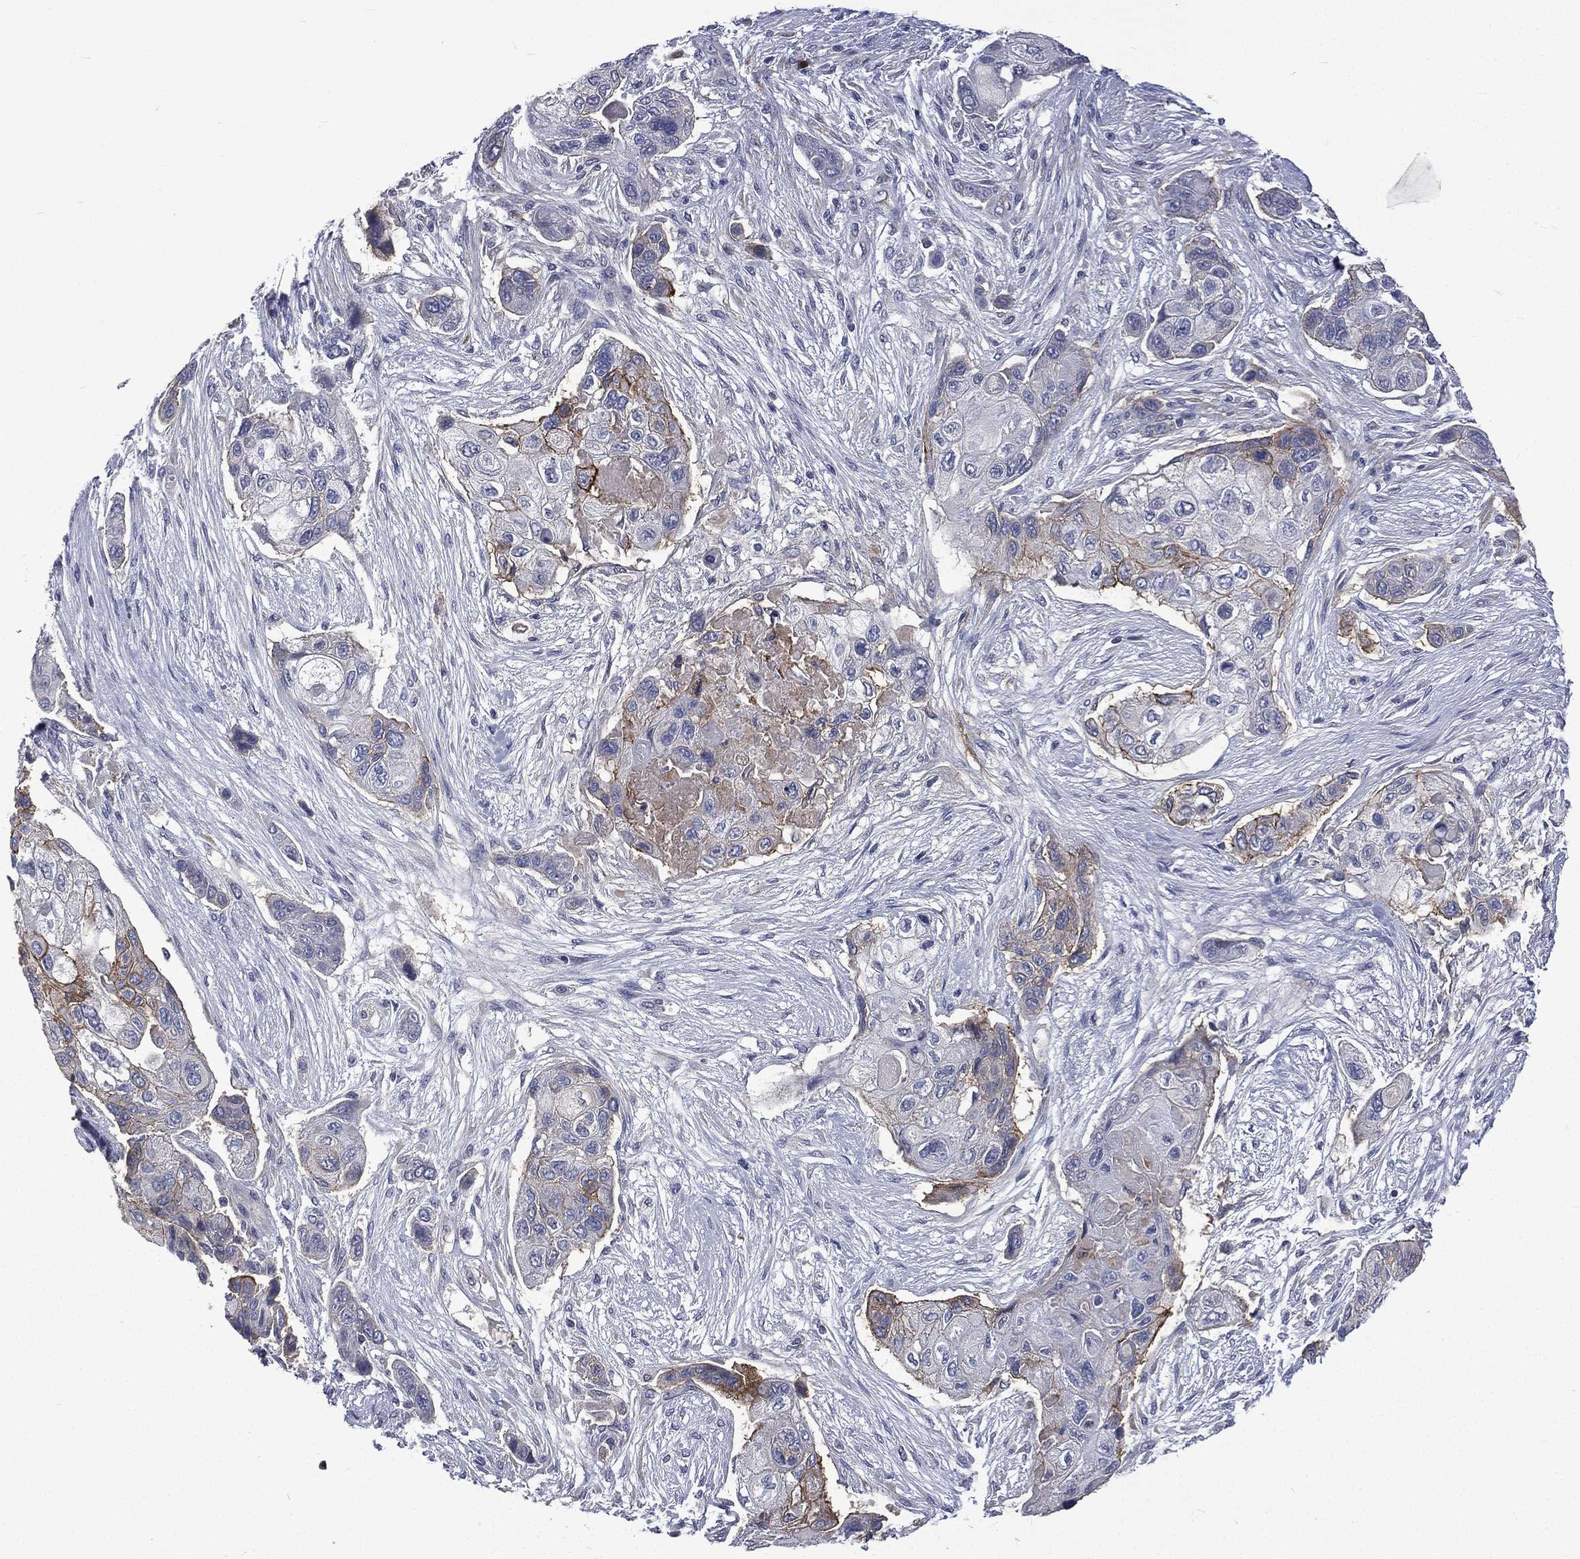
{"staining": {"intensity": "strong", "quantity": "<25%", "location": "cytoplasmic/membranous"}, "tissue": "lung cancer", "cell_type": "Tumor cells", "image_type": "cancer", "snomed": [{"axis": "morphology", "description": "Squamous cell carcinoma, NOS"}, {"axis": "topography", "description": "Lung"}], "caption": "Immunohistochemistry image of neoplastic tissue: lung cancer (squamous cell carcinoma) stained using immunohistochemistry (IHC) shows medium levels of strong protein expression localized specifically in the cytoplasmic/membranous of tumor cells, appearing as a cytoplasmic/membranous brown color.", "gene": "CA12", "patient": {"sex": "male", "age": 69}}